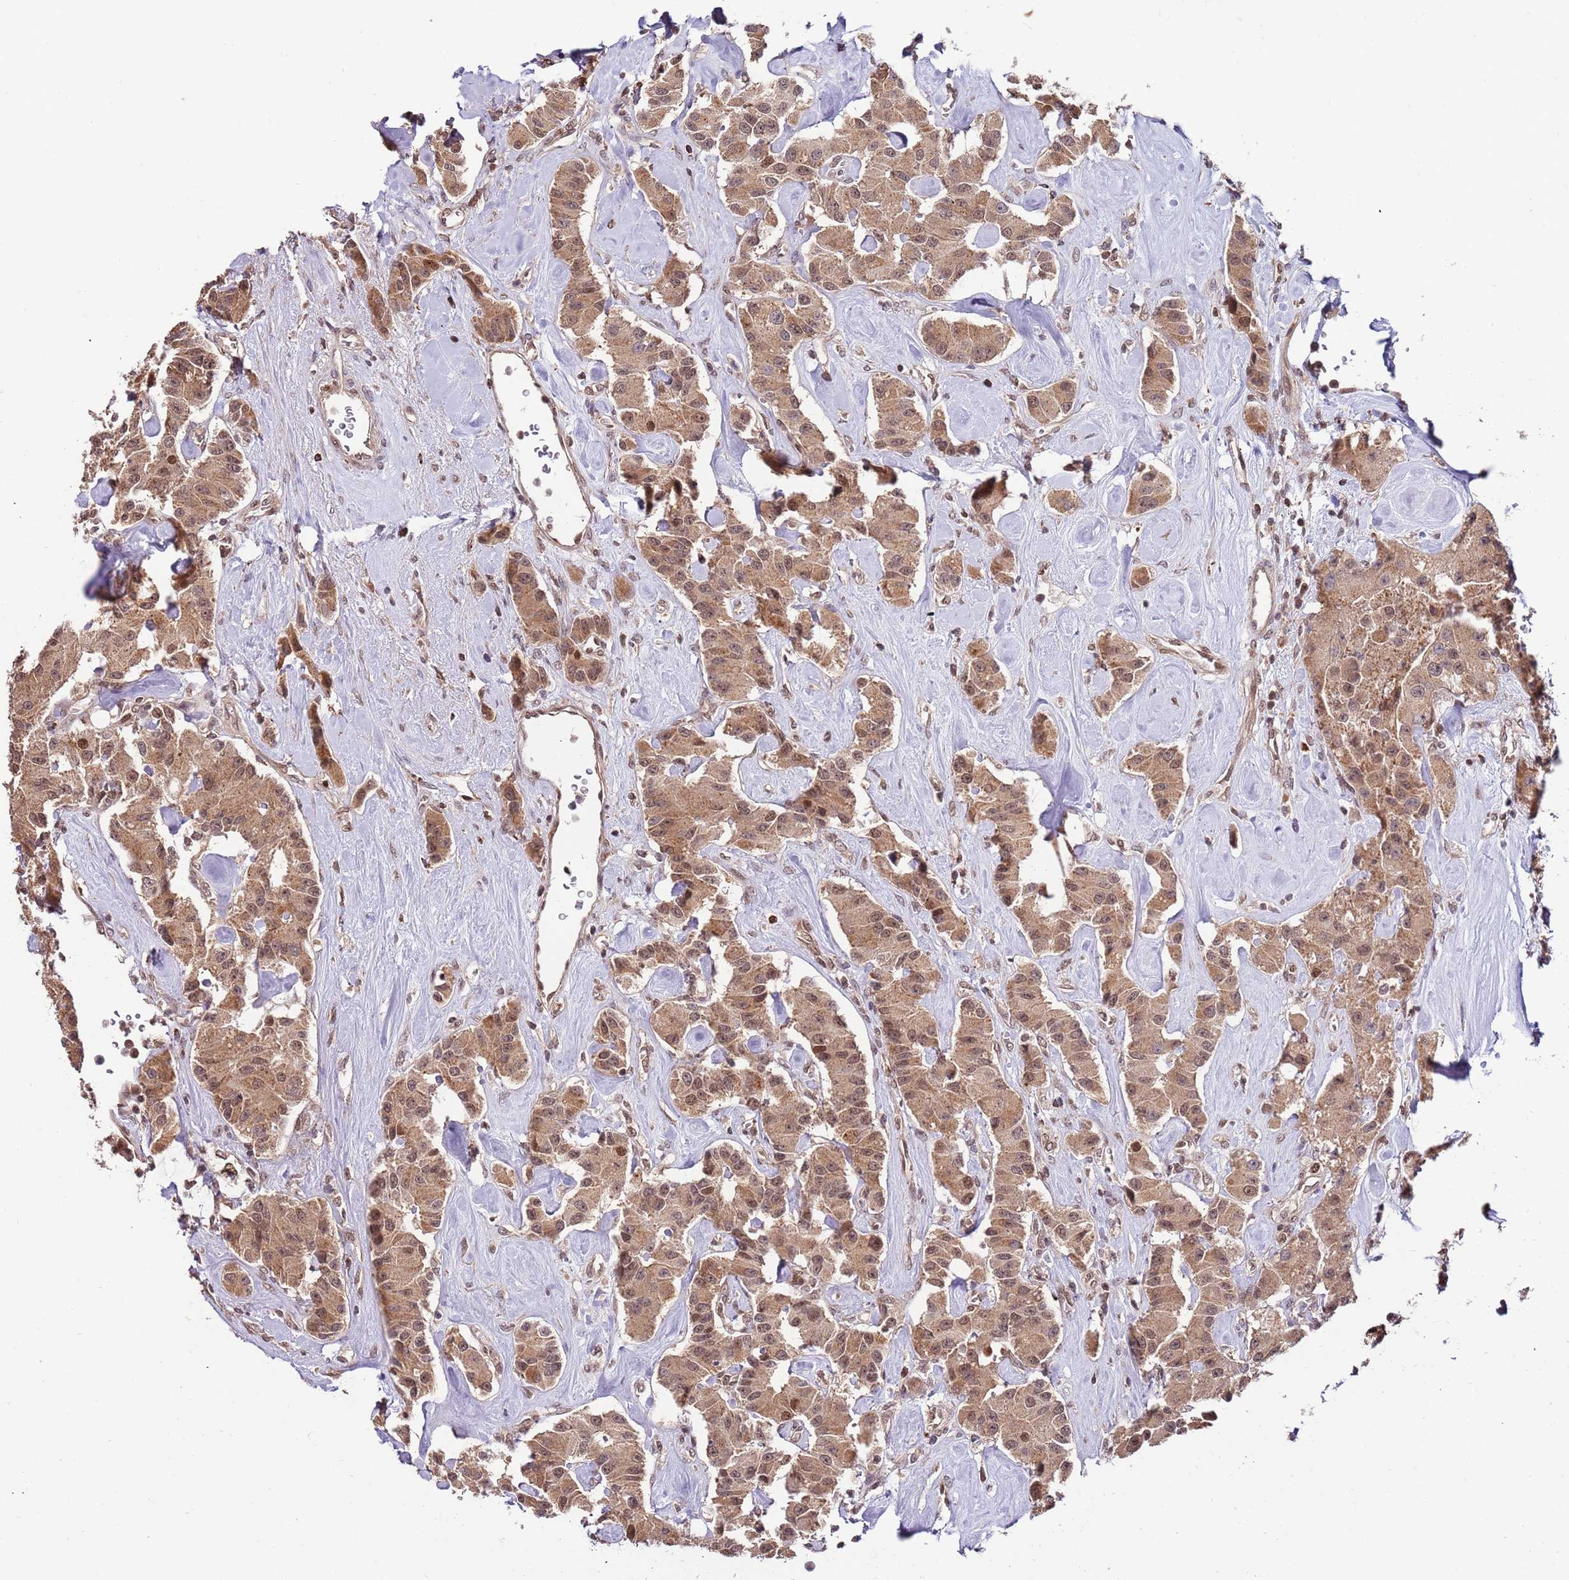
{"staining": {"intensity": "moderate", "quantity": ">75%", "location": "cytoplasmic/membranous,nuclear"}, "tissue": "carcinoid", "cell_type": "Tumor cells", "image_type": "cancer", "snomed": [{"axis": "morphology", "description": "Carcinoid, malignant, NOS"}, {"axis": "topography", "description": "Pancreas"}], "caption": "A medium amount of moderate cytoplasmic/membranous and nuclear positivity is seen in about >75% of tumor cells in carcinoid (malignant) tissue.", "gene": "RIF1", "patient": {"sex": "male", "age": 41}}